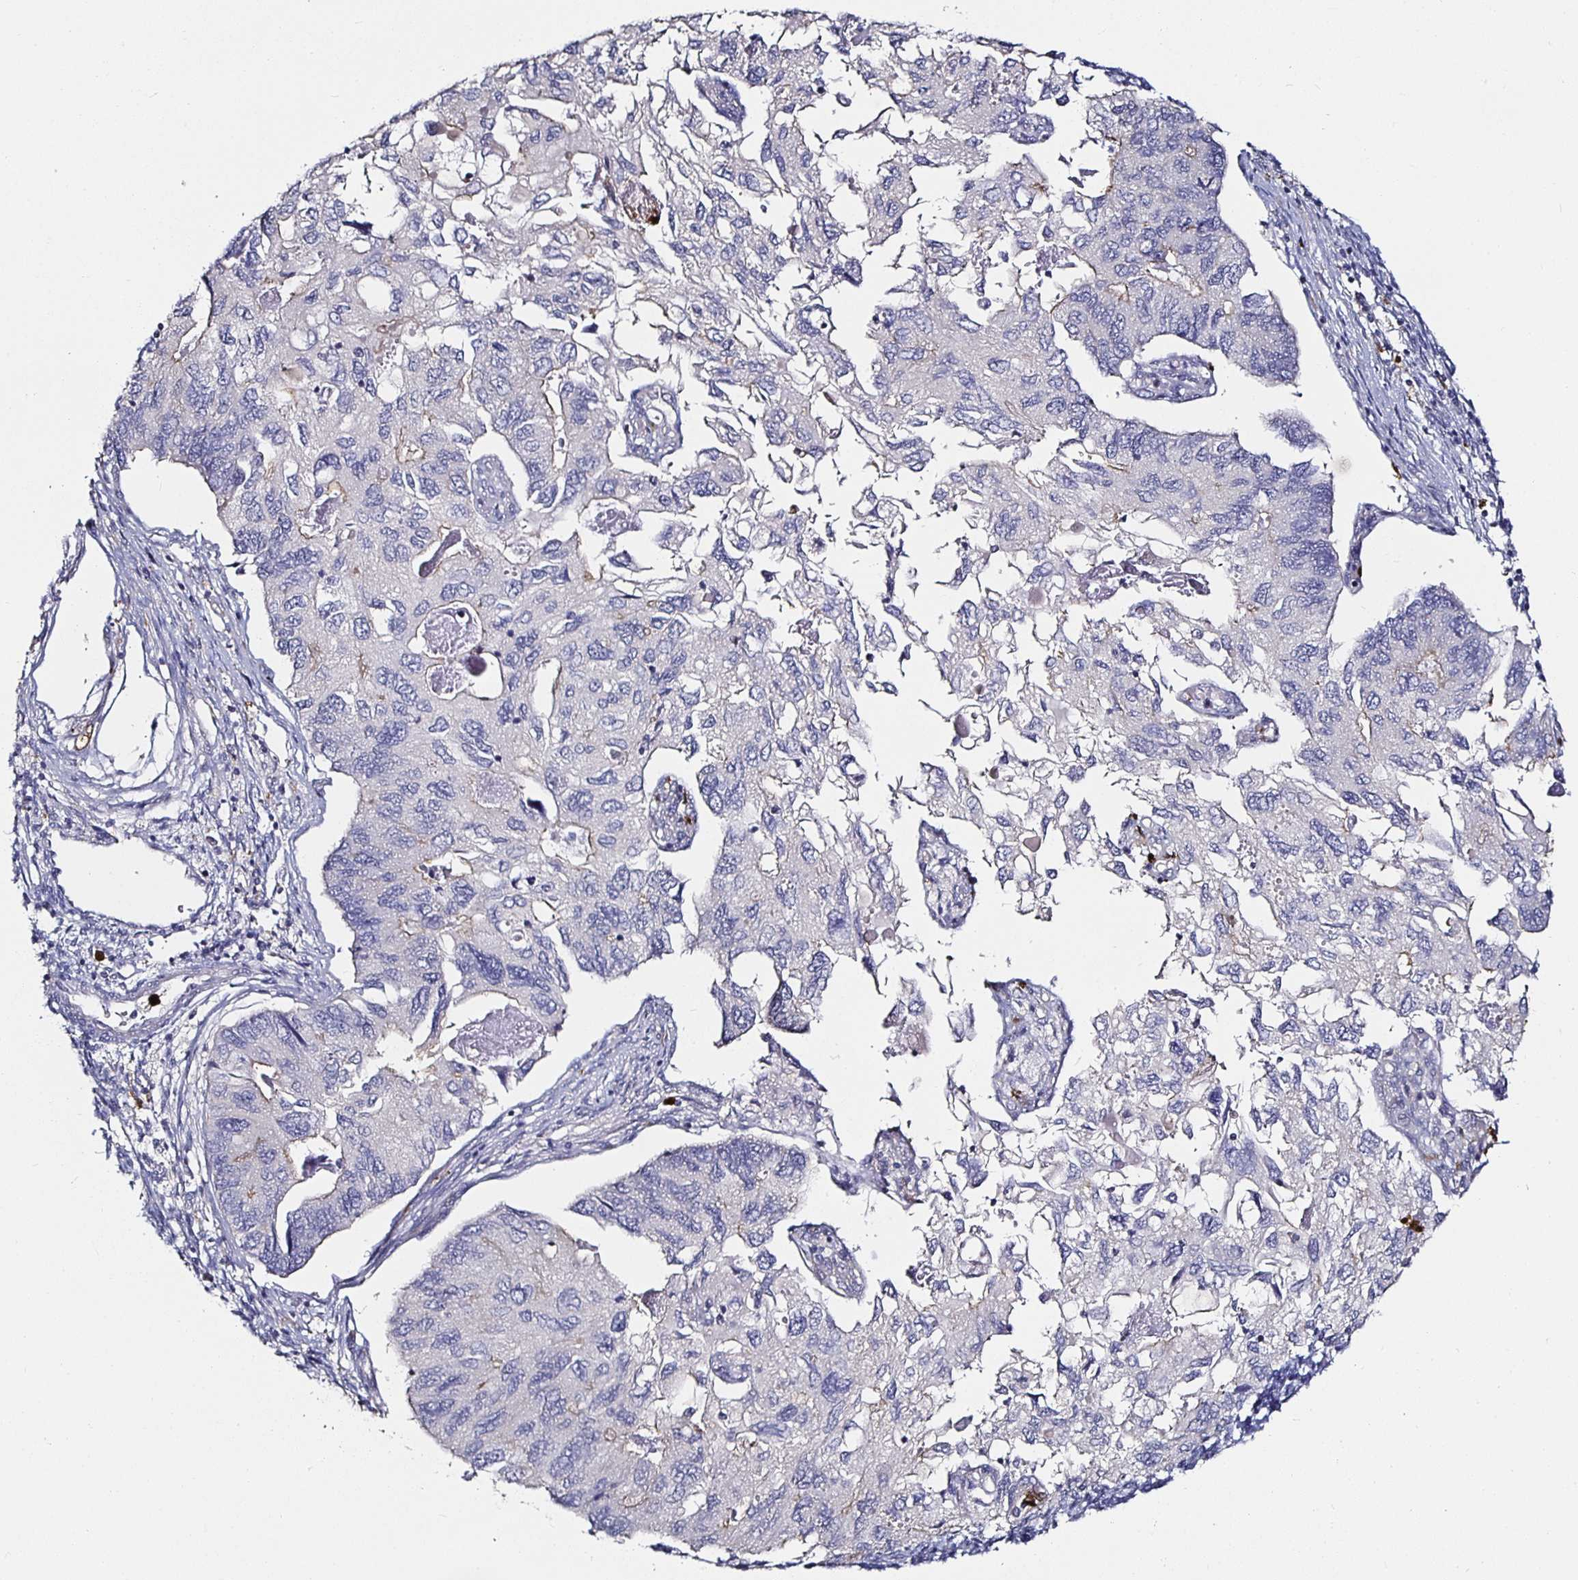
{"staining": {"intensity": "negative", "quantity": "none", "location": "none"}, "tissue": "endometrial cancer", "cell_type": "Tumor cells", "image_type": "cancer", "snomed": [{"axis": "morphology", "description": "Carcinoma, NOS"}, {"axis": "topography", "description": "Uterus"}], "caption": "Histopathology image shows no significant protein staining in tumor cells of endometrial carcinoma. (DAB (3,3'-diaminobenzidine) immunohistochemistry (IHC), high magnification).", "gene": "TLR4", "patient": {"sex": "female", "age": 76}}